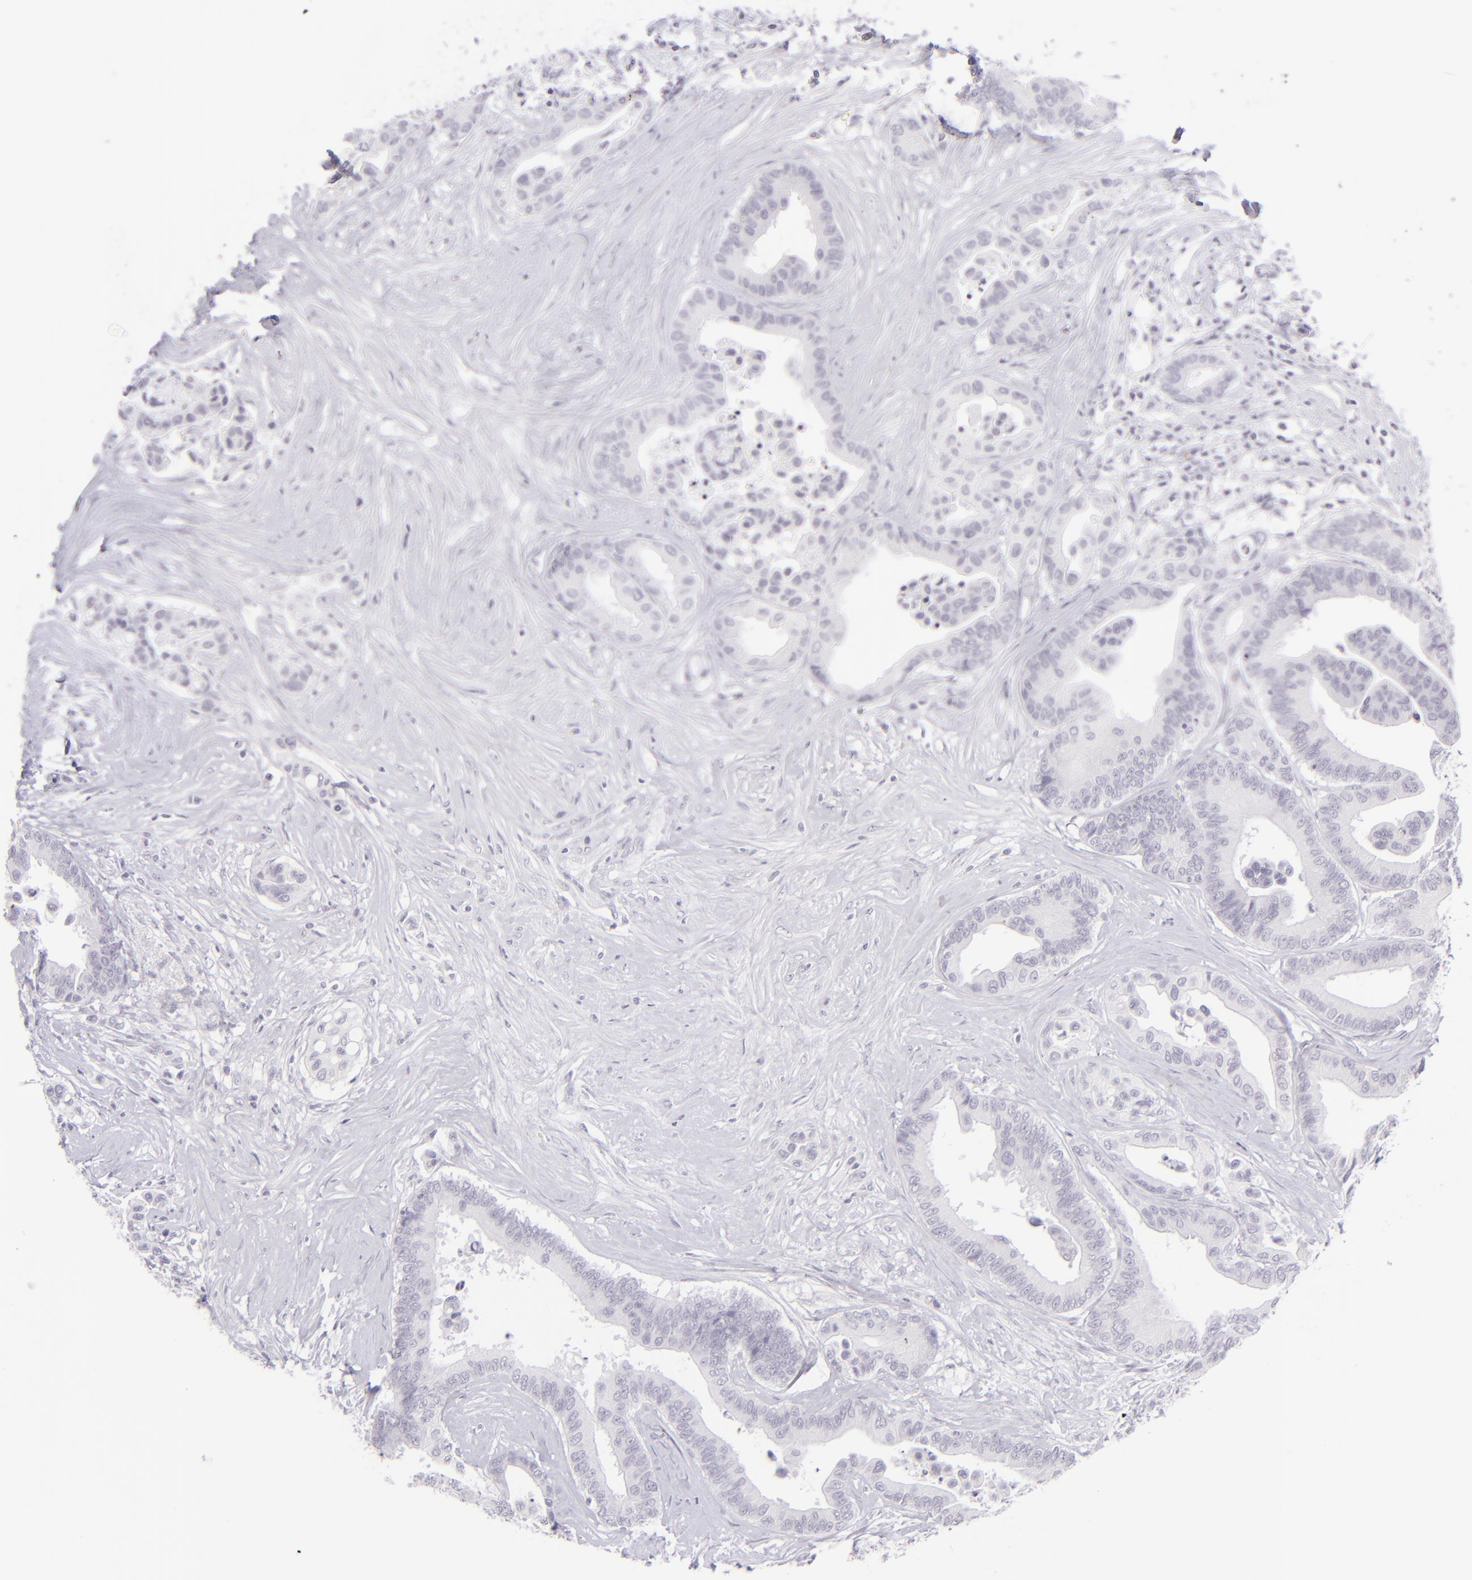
{"staining": {"intensity": "negative", "quantity": "none", "location": "none"}, "tissue": "colorectal cancer", "cell_type": "Tumor cells", "image_type": "cancer", "snomed": [{"axis": "morphology", "description": "Adenocarcinoma, NOS"}, {"axis": "topography", "description": "Colon"}], "caption": "High magnification brightfield microscopy of colorectal adenocarcinoma stained with DAB (3,3'-diaminobenzidine) (brown) and counterstained with hematoxylin (blue): tumor cells show no significant expression.", "gene": "FCER2", "patient": {"sex": "male", "age": 82}}